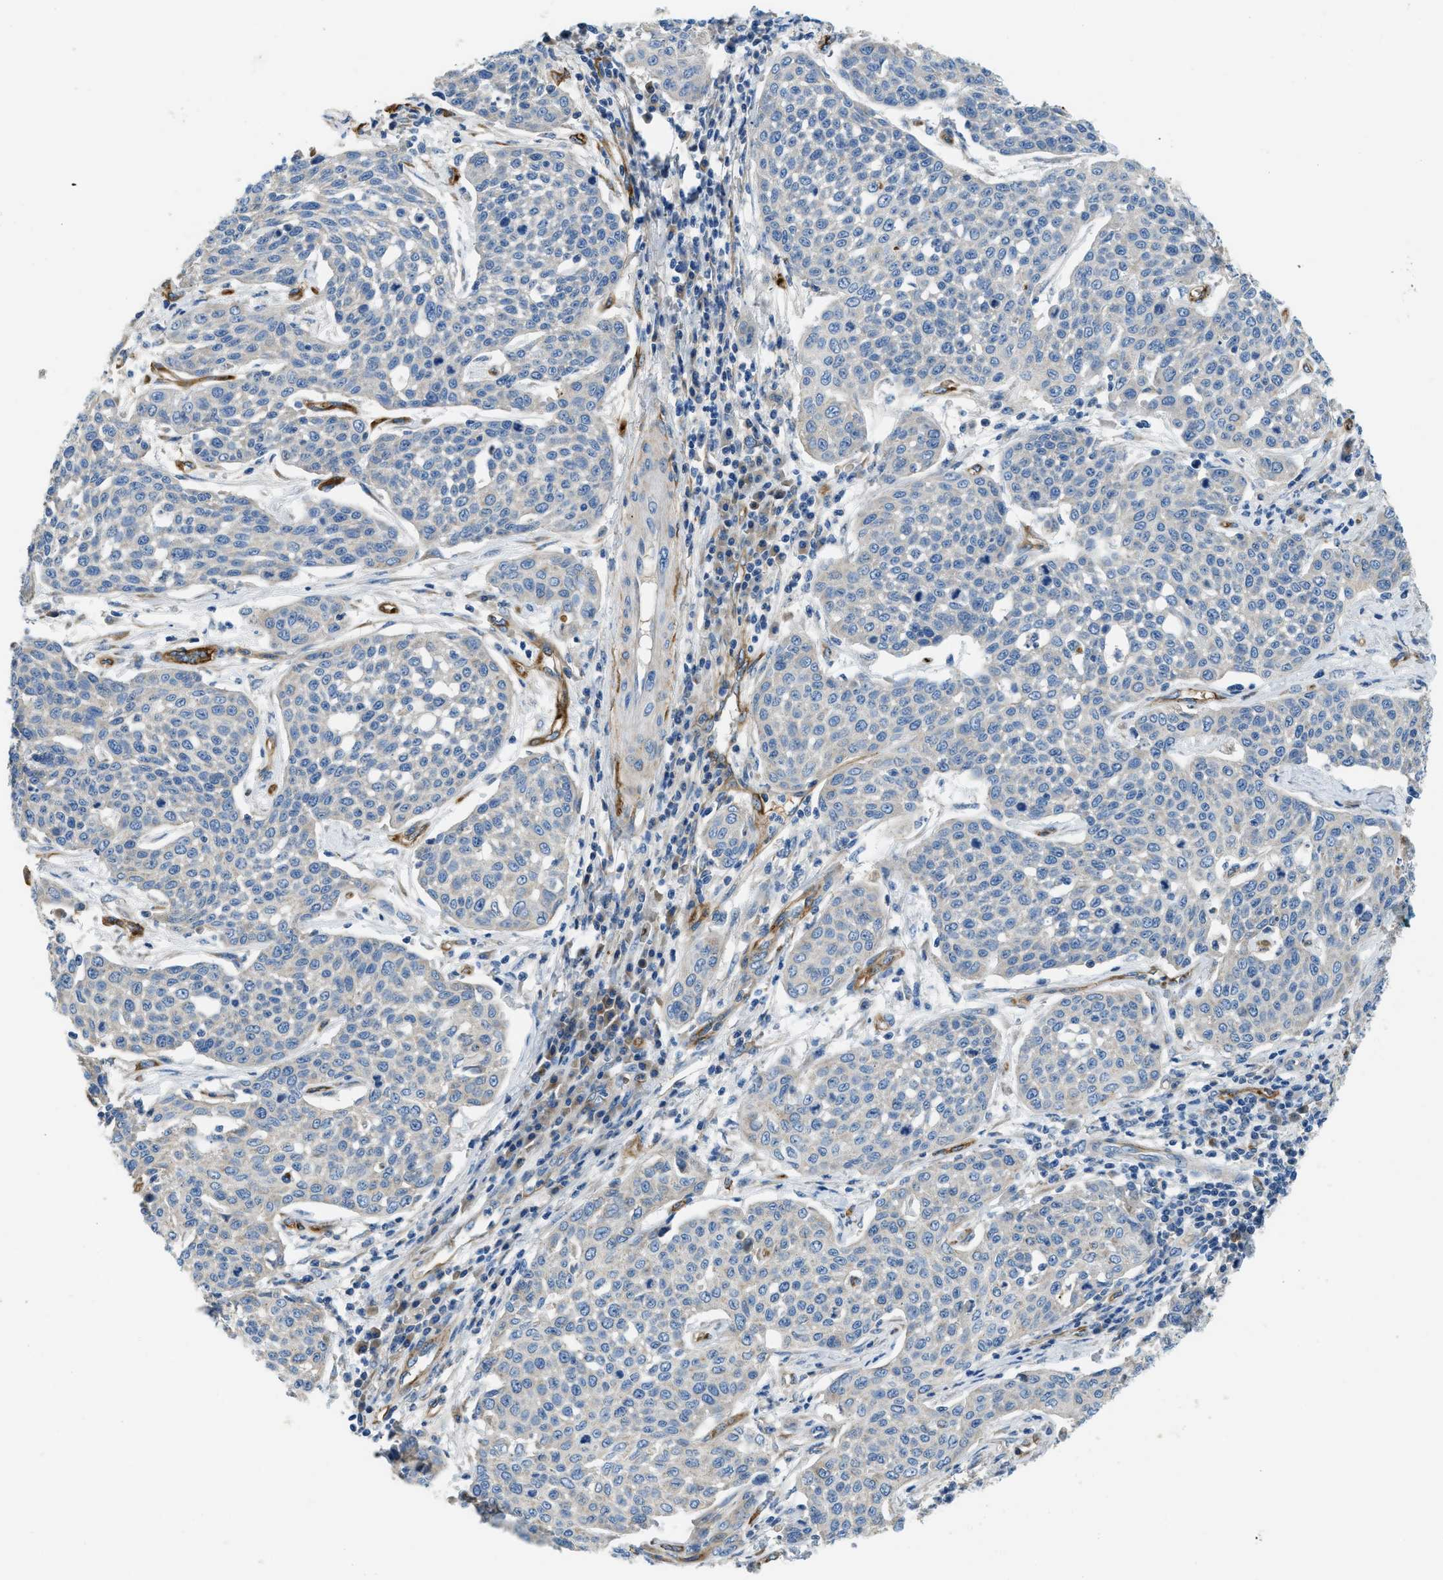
{"staining": {"intensity": "negative", "quantity": "none", "location": "none"}, "tissue": "cervical cancer", "cell_type": "Tumor cells", "image_type": "cancer", "snomed": [{"axis": "morphology", "description": "Squamous cell carcinoma, NOS"}, {"axis": "topography", "description": "Cervix"}], "caption": "Tumor cells are negative for protein expression in human cervical cancer. (Stains: DAB immunohistochemistry (IHC) with hematoxylin counter stain, Microscopy: brightfield microscopy at high magnification).", "gene": "COL15A1", "patient": {"sex": "female", "age": 34}}